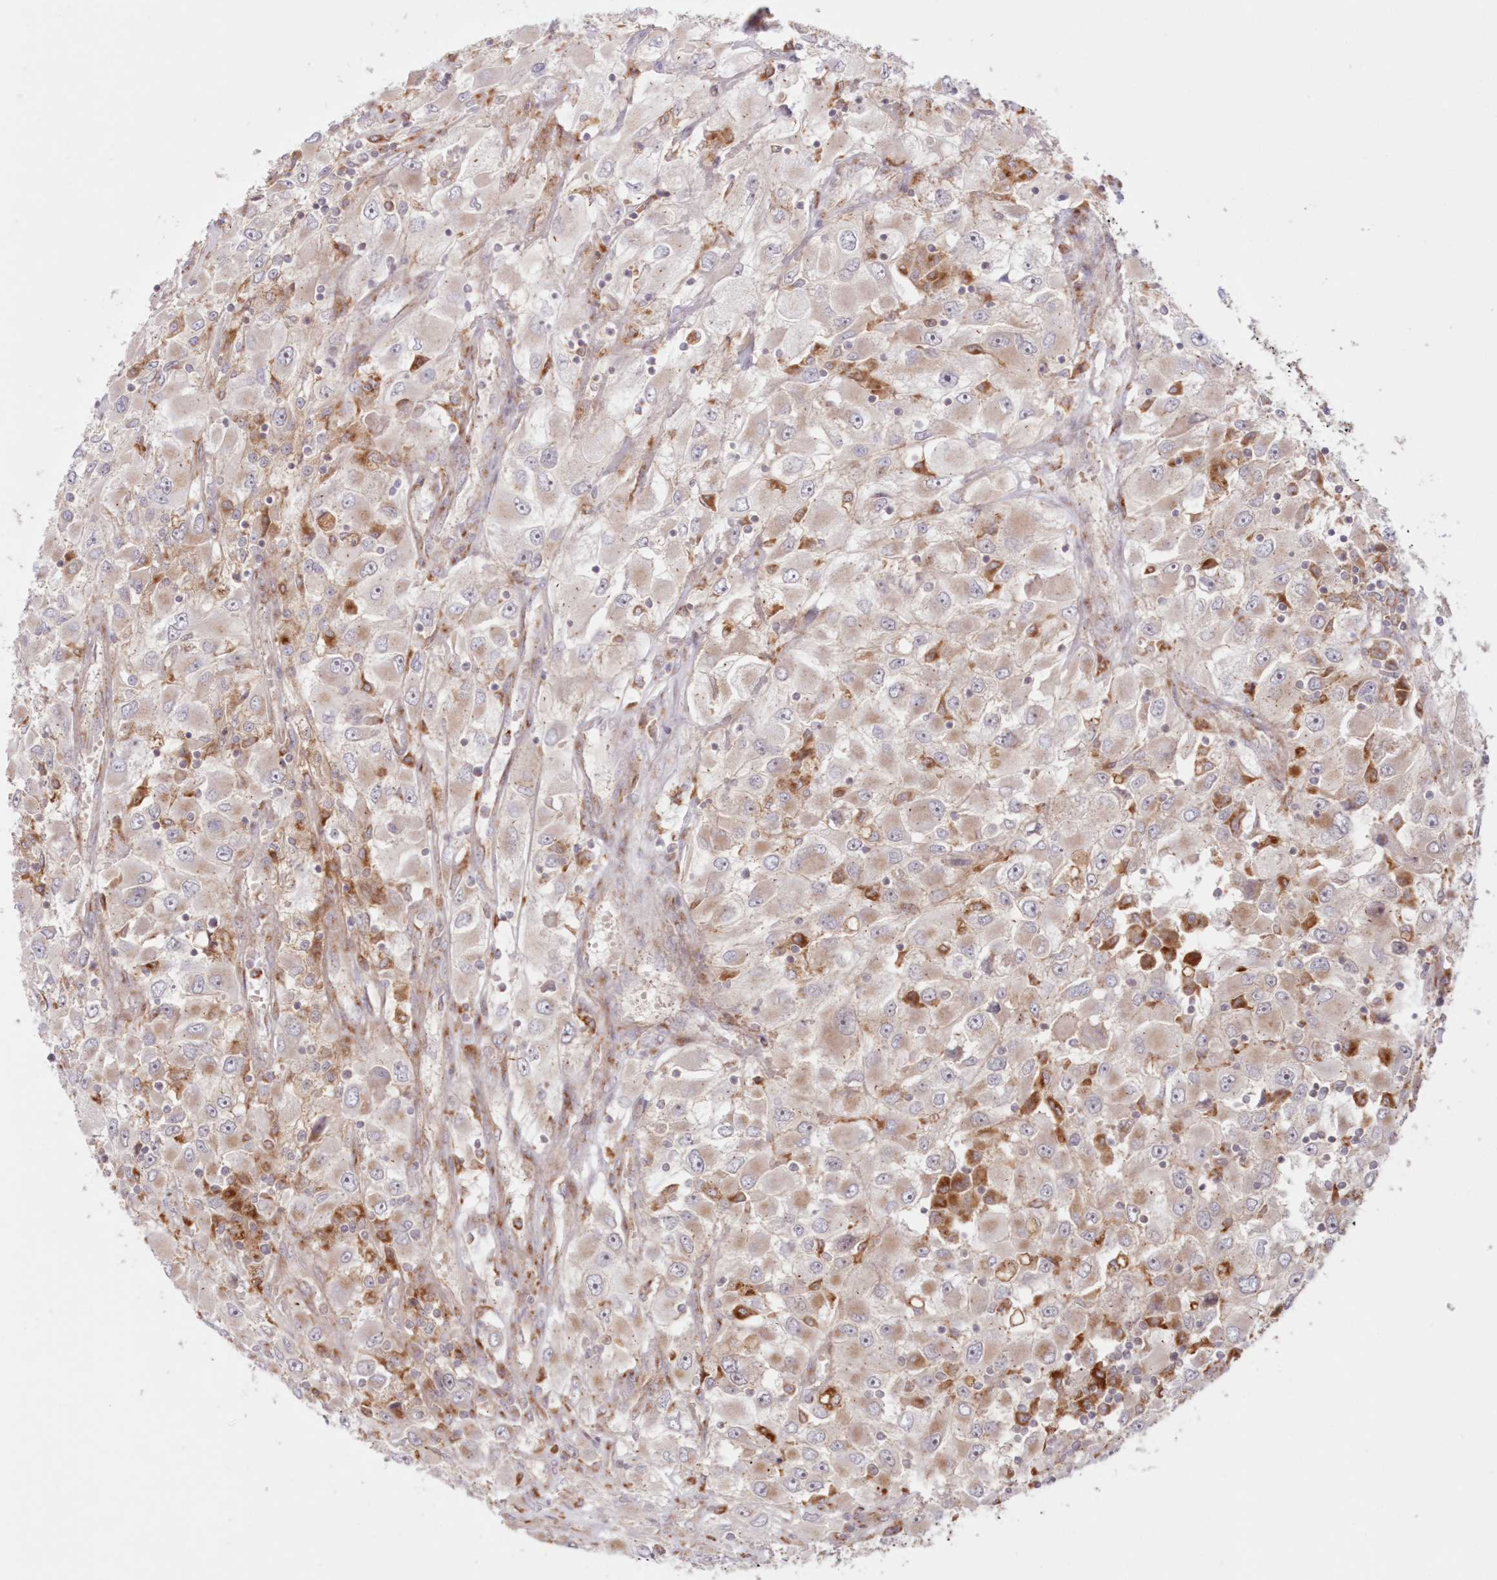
{"staining": {"intensity": "weak", "quantity": ">75%", "location": "cytoplasmic/membranous"}, "tissue": "renal cancer", "cell_type": "Tumor cells", "image_type": "cancer", "snomed": [{"axis": "morphology", "description": "Adenocarcinoma, NOS"}, {"axis": "topography", "description": "Kidney"}], "caption": "Tumor cells show low levels of weak cytoplasmic/membranous positivity in approximately >75% of cells in human renal cancer. The protein of interest is shown in brown color, while the nuclei are stained blue.", "gene": "ABCC3", "patient": {"sex": "female", "age": 52}}